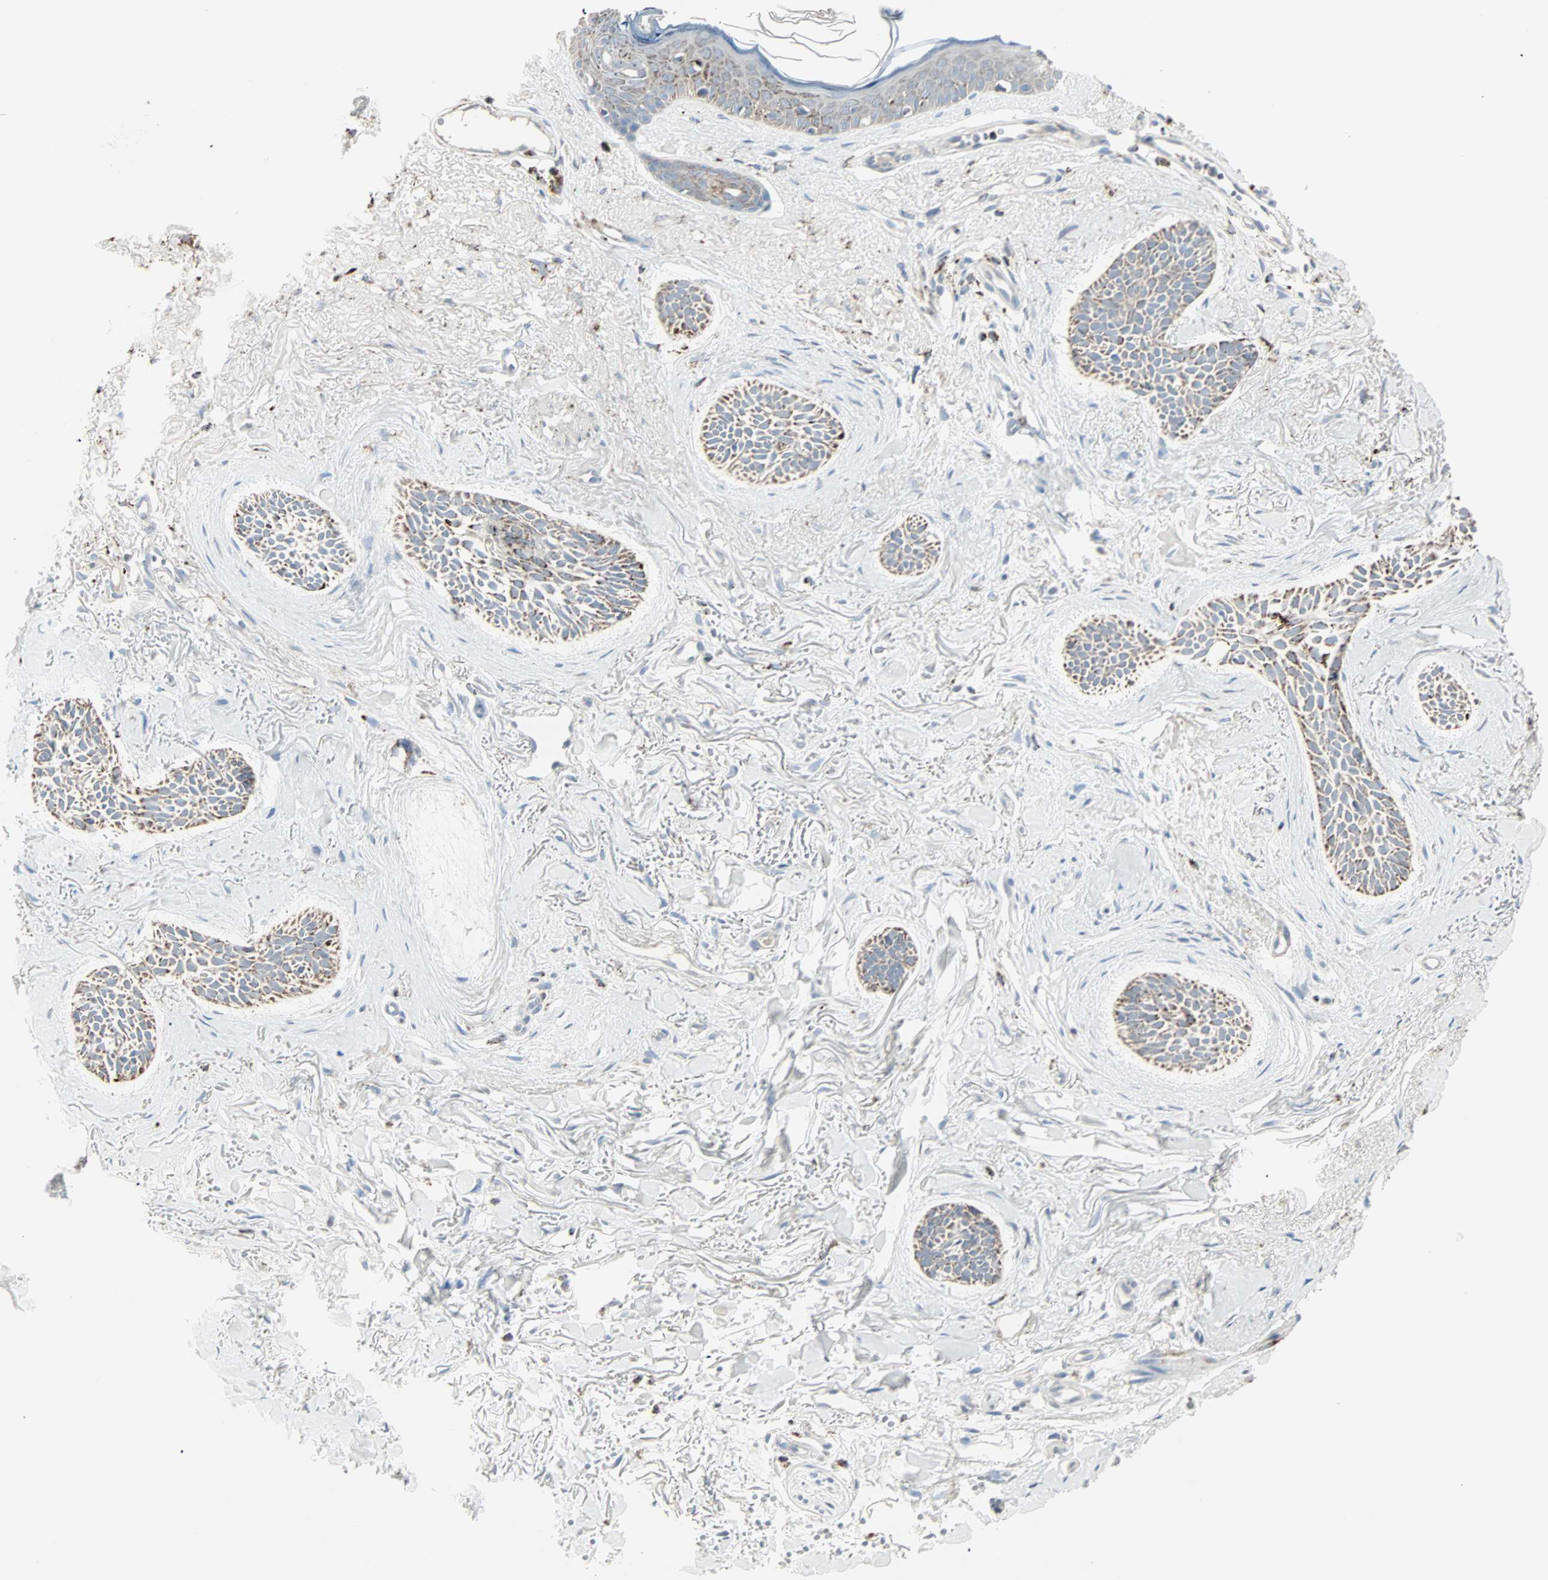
{"staining": {"intensity": "moderate", "quantity": "25%-75%", "location": "cytoplasmic/membranous"}, "tissue": "skin cancer", "cell_type": "Tumor cells", "image_type": "cancer", "snomed": [{"axis": "morphology", "description": "Normal tissue, NOS"}, {"axis": "morphology", "description": "Basal cell carcinoma"}, {"axis": "topography", "description": "Skin"}], "caption": "Skin cancer stained with a brown dye reveals moderate cytoplasmic/membranous positive expression in approximately 25%-75% of tumor cells.", "gene": "IDH2", "patient": {"sex": "female", "age": 84}}